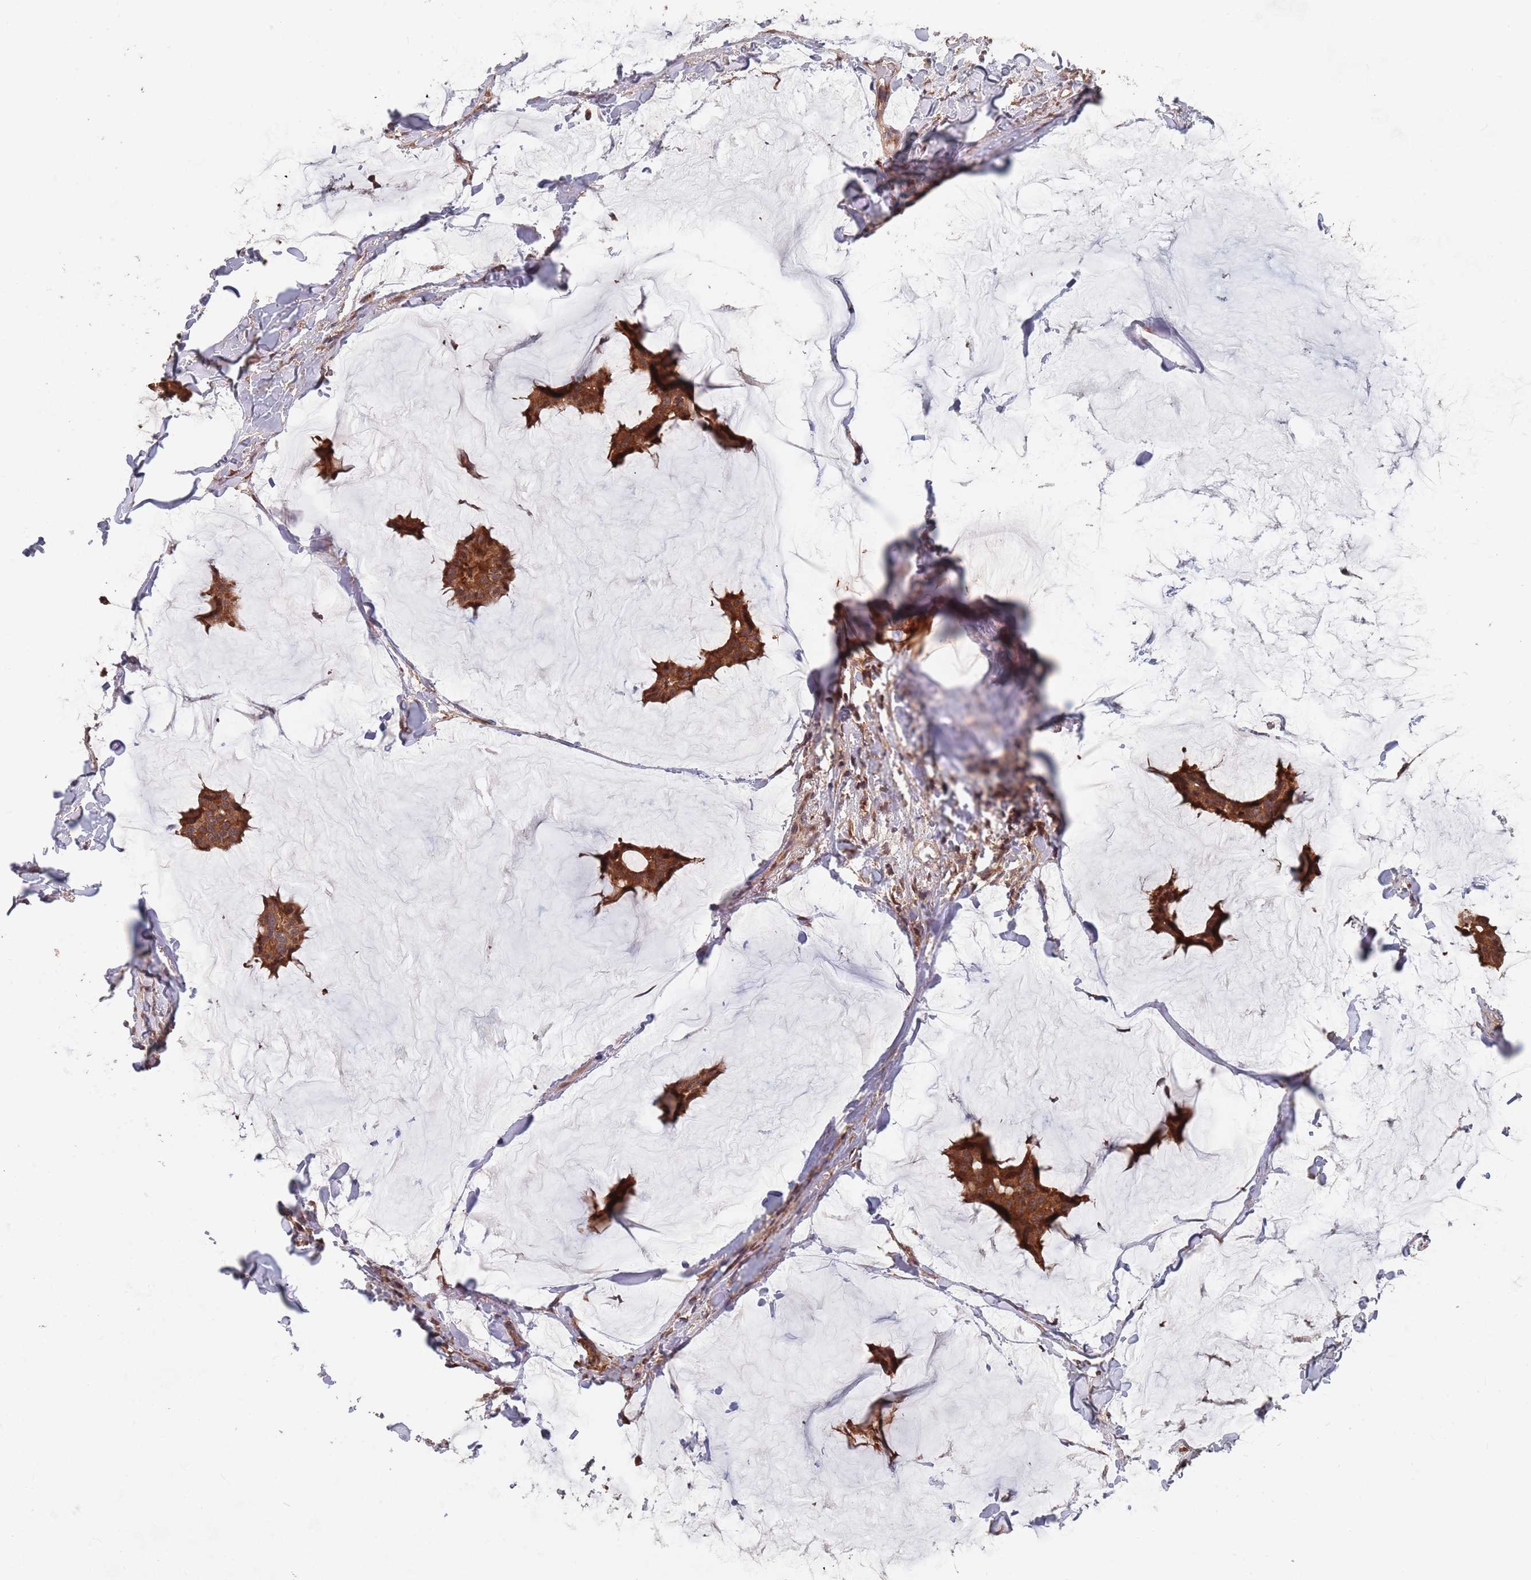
{"staining": {"intensity": "moderate", "quantity": ">75%", "location": "cytoplasmic/membranous"}, "tissue": "breast cancer", "cell_type": "Tumor cells", "image_type": "cancer", "snomed": [{"axis": "morphology", "description": "Duct carcinoma"}, {"axis": "topography", "description": "Breast"}], "caption": "Immunohistochemical staining of human breast intraductal carcinoma displays moderate cytoplasmic/membranous protein positivity in about >75% of tumor cells. (Brightfield microscopy of DAB IHC at high magnification).", "gene": "UNC45A", "patient": {"sex": "female", "age": 93}}